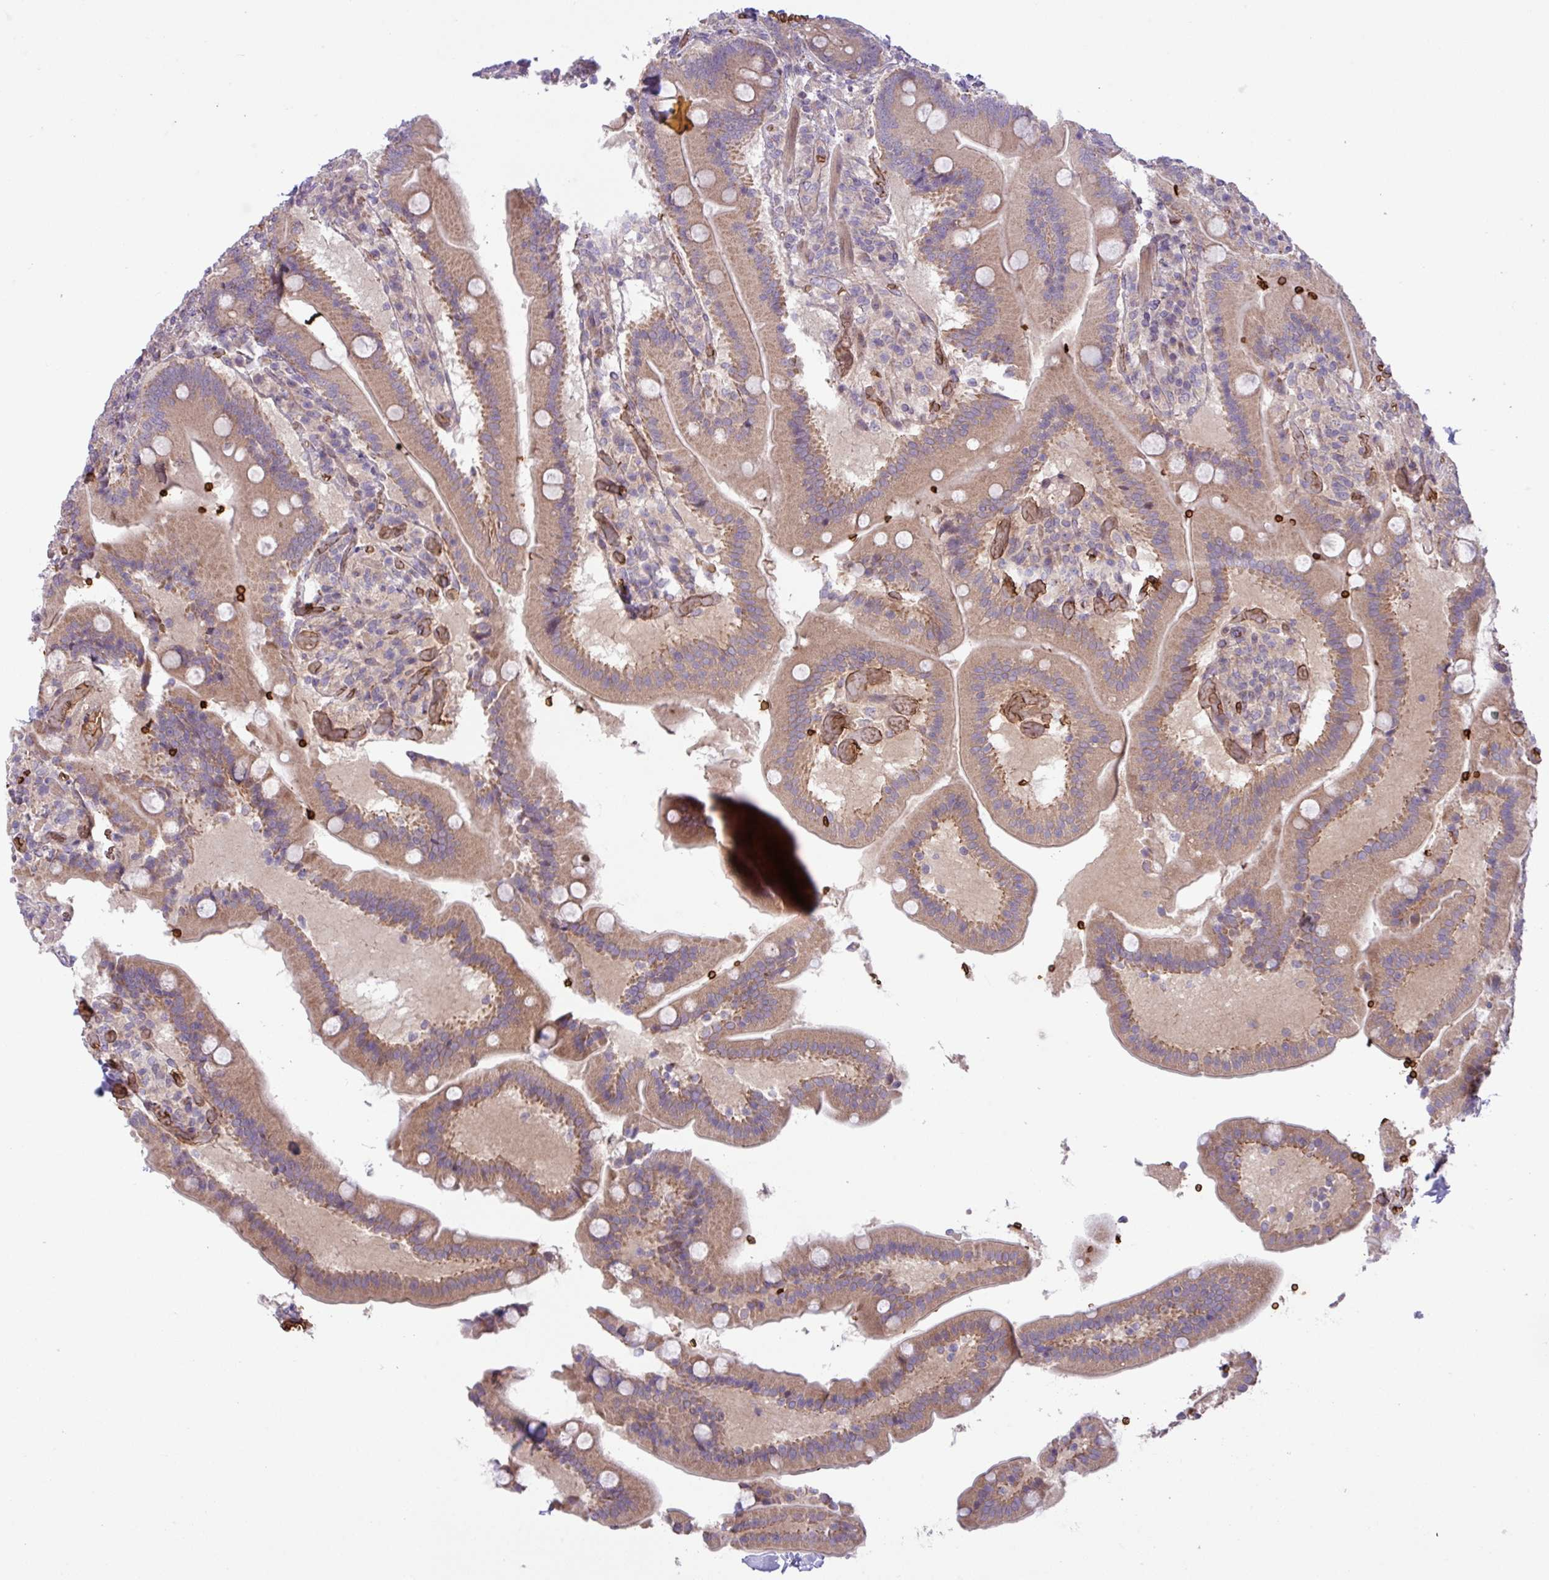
{"staining": {"intensity": "weak", "quantity": ">75%", "location": "cytoplasmic/membranous"}, "tissue": "duodenum", "cell_type": "Glandular cells", "image_type": "normal", "snomed": [{"axis": "morphology", "description": "Normal tissue, NOS"}, {"axis": "topography", "description": "Duodenum"}], "caption": "Protein staining of normal duodenum displays weak cytoplasmic/membranous expression in about >75% of glandular cells.", "gene": "RAD21L1", "patient": {"sex": "female", "age": 62}}